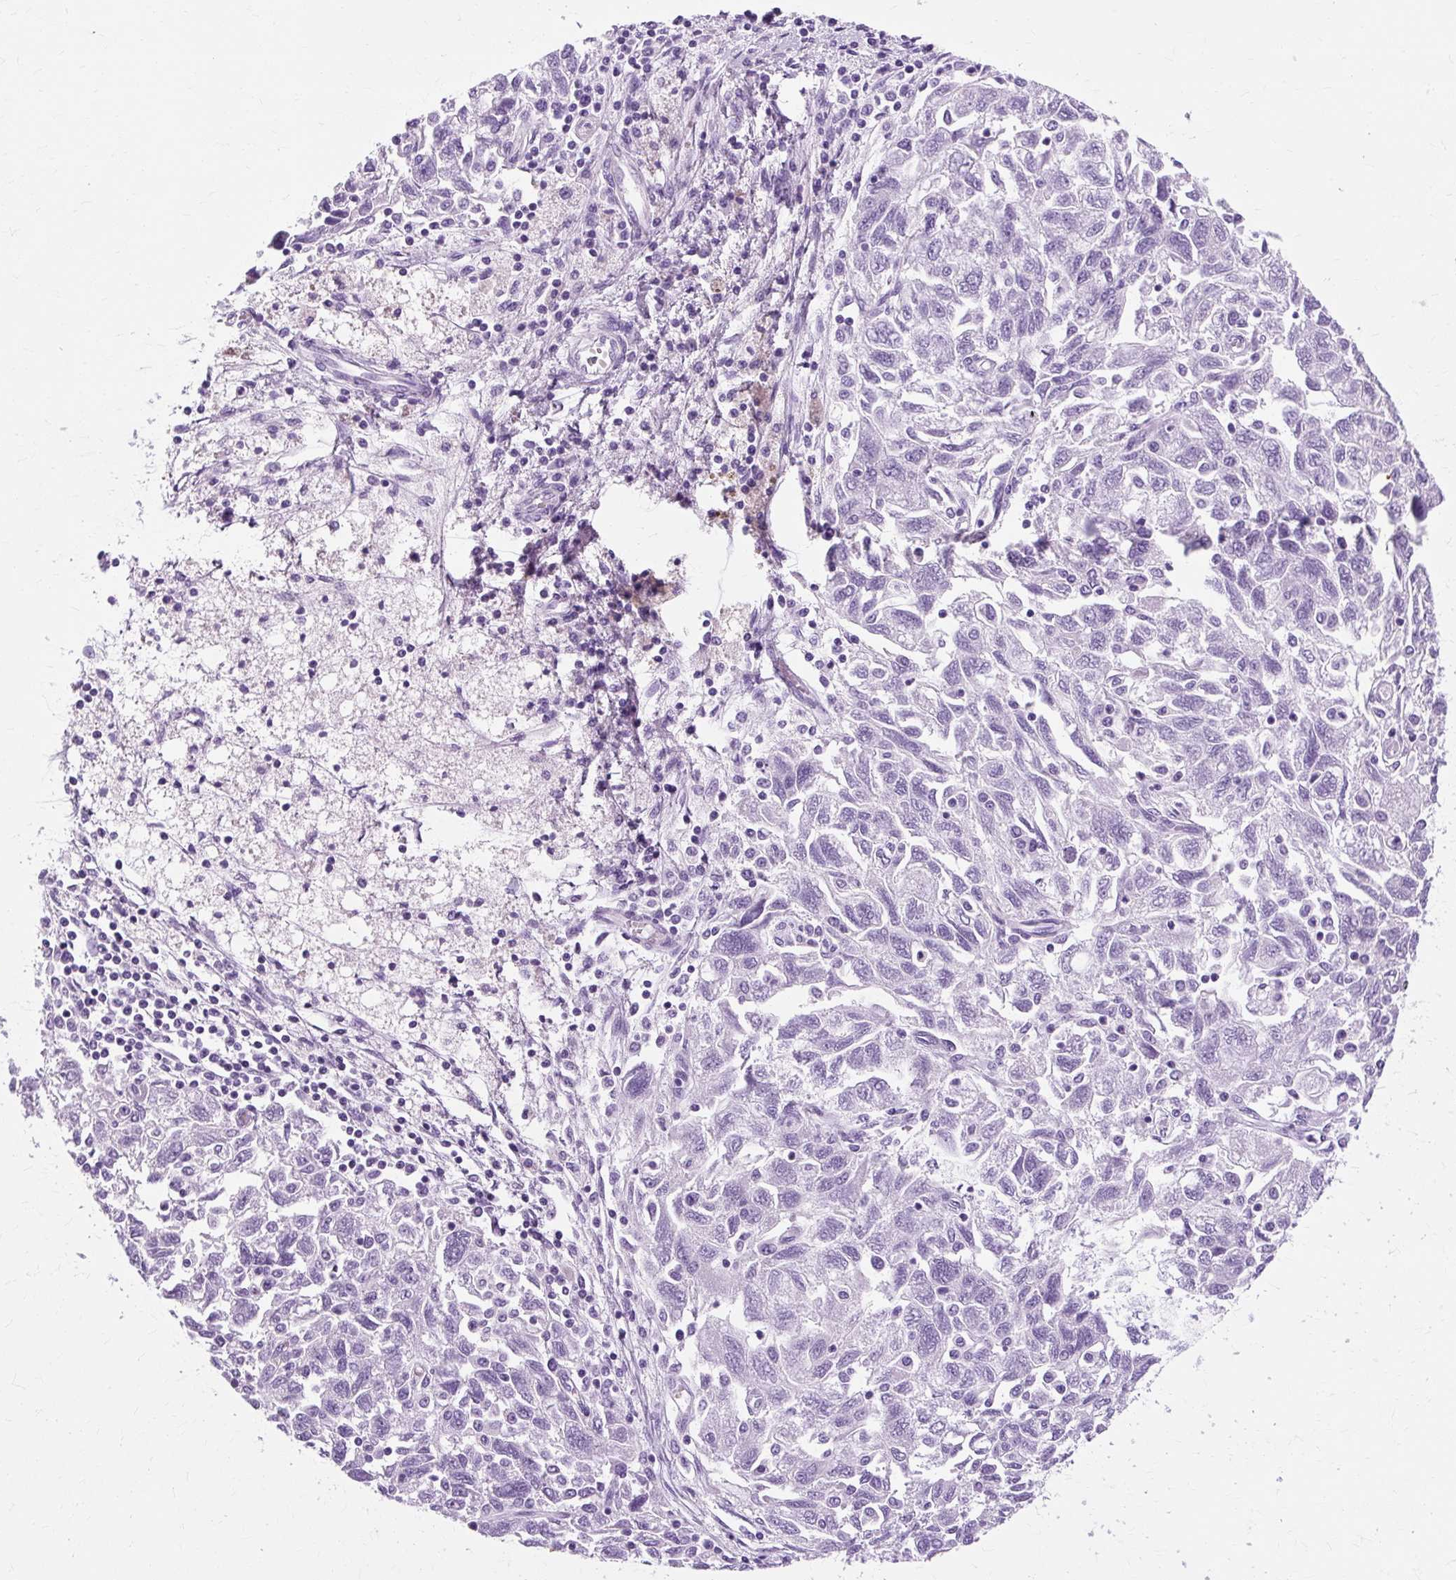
{"staining": {"intensity": "negative", "quantity": "none", "location": "none"}, "tissue": "ovarian cancer", "cell_type": "Tumor cells", "image_type": "cancer", "snomed": [{"axis": "morphology", "description": "Carcinoma, NOS"}, {"axis": "morphology", "description": "Cystadenocarcinoma, serous, NOS"}, {"axis": "topography", "description": "Ovary"}], "caption": "An image of ovarian cancer (serous cystadenocarcinoma) stained for a protein shows no brown staining in tumor cells.", "gene": "TMEM89", "patient": {"sex": "female", "age": 69}}